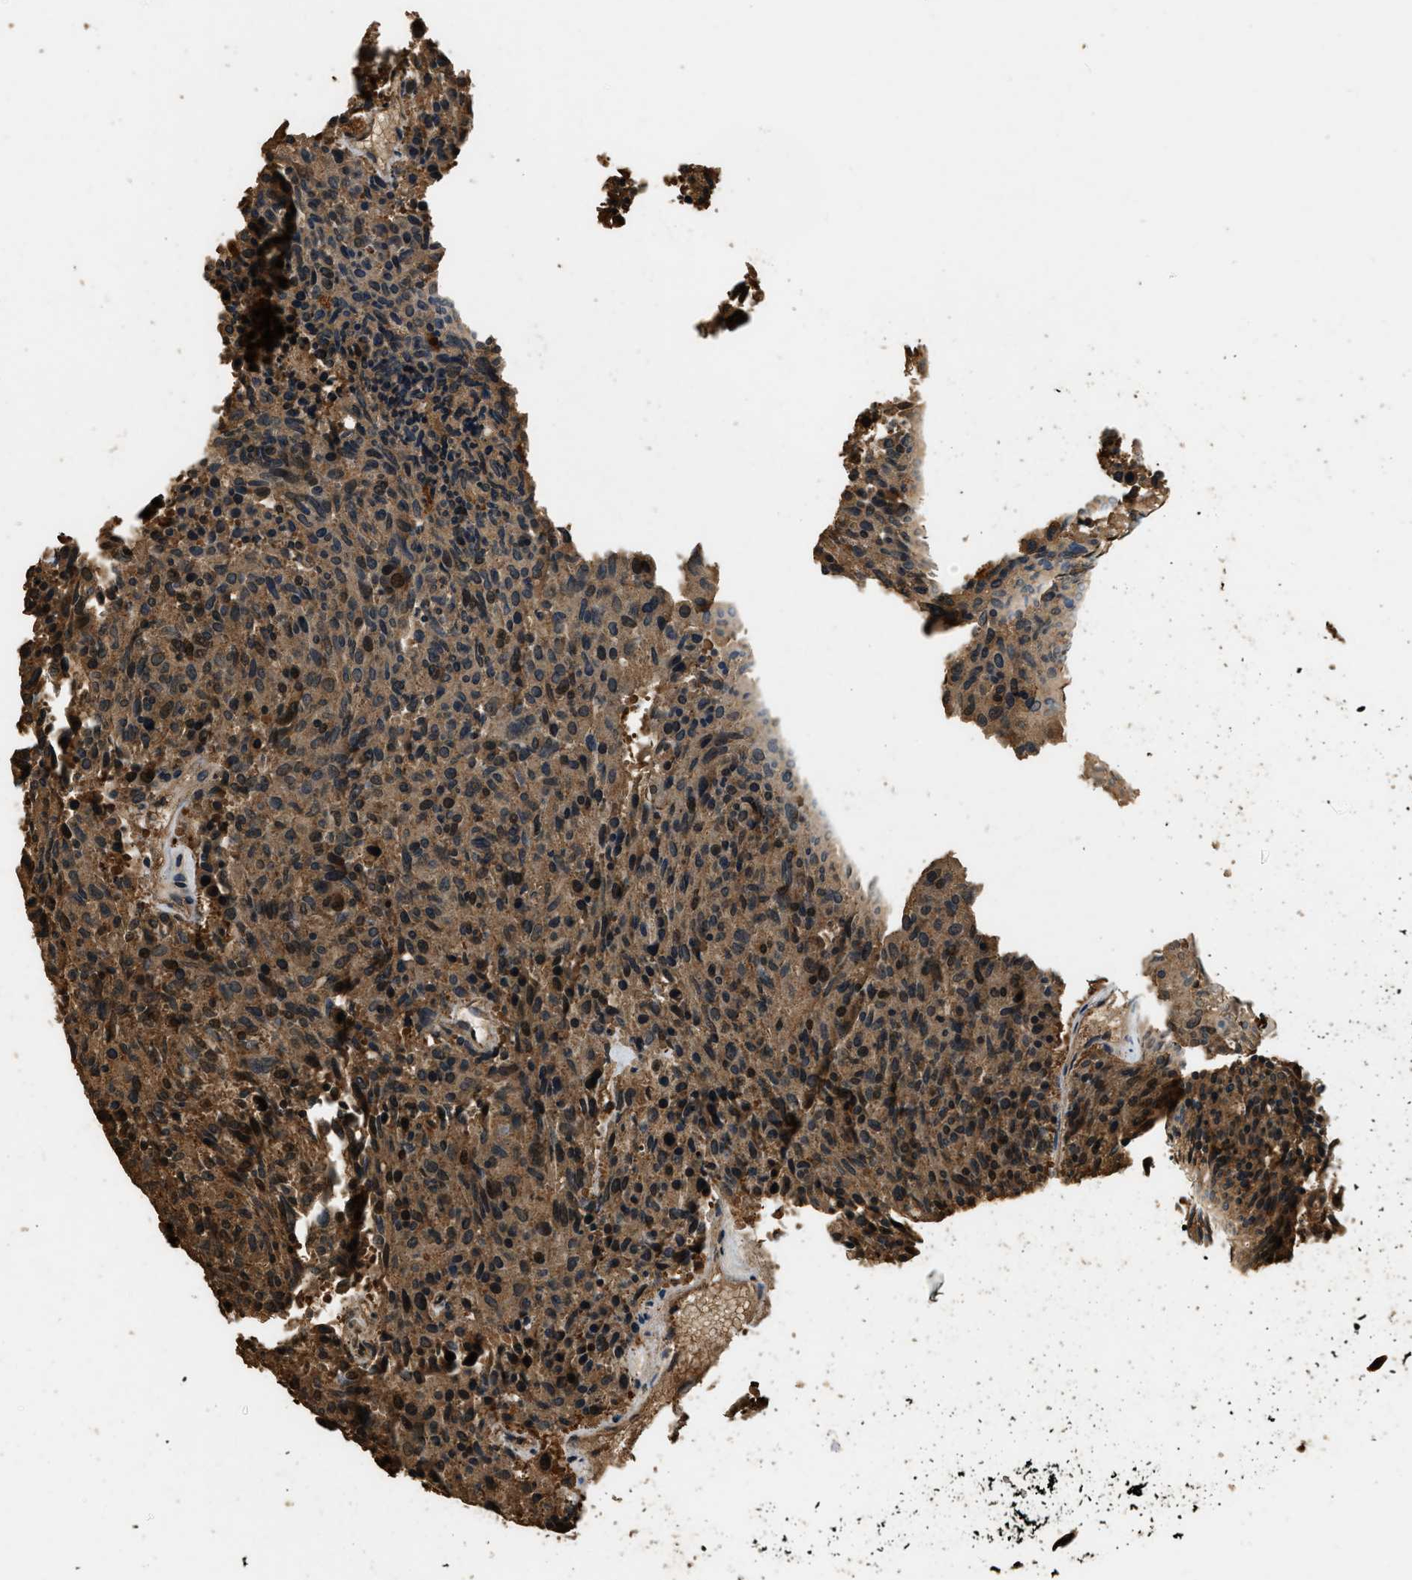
{"staining": {"intensity": "moderate", "quantity": ">75%", "location": "cytoplasmic/membranous"}, "tissue": "carcinoid", "cell_type": "Tumor cells", "image_type": "cancer", "snomed": [{"axis": "morphology", "description": "Carcinoid, malignant, NOS"}, {"axis": "topography", "description": "Pancreas"}], "caption": "Immunohistochemistry (IHC) histopathology image of carcinoid stained for a protein (brown), which shows medium levels of moderate cytoplasmic/membranous staining in approximately >75% of tumor cells.", "gene": "RAP2A", "patient": {"sex": "female", "age": 54}}